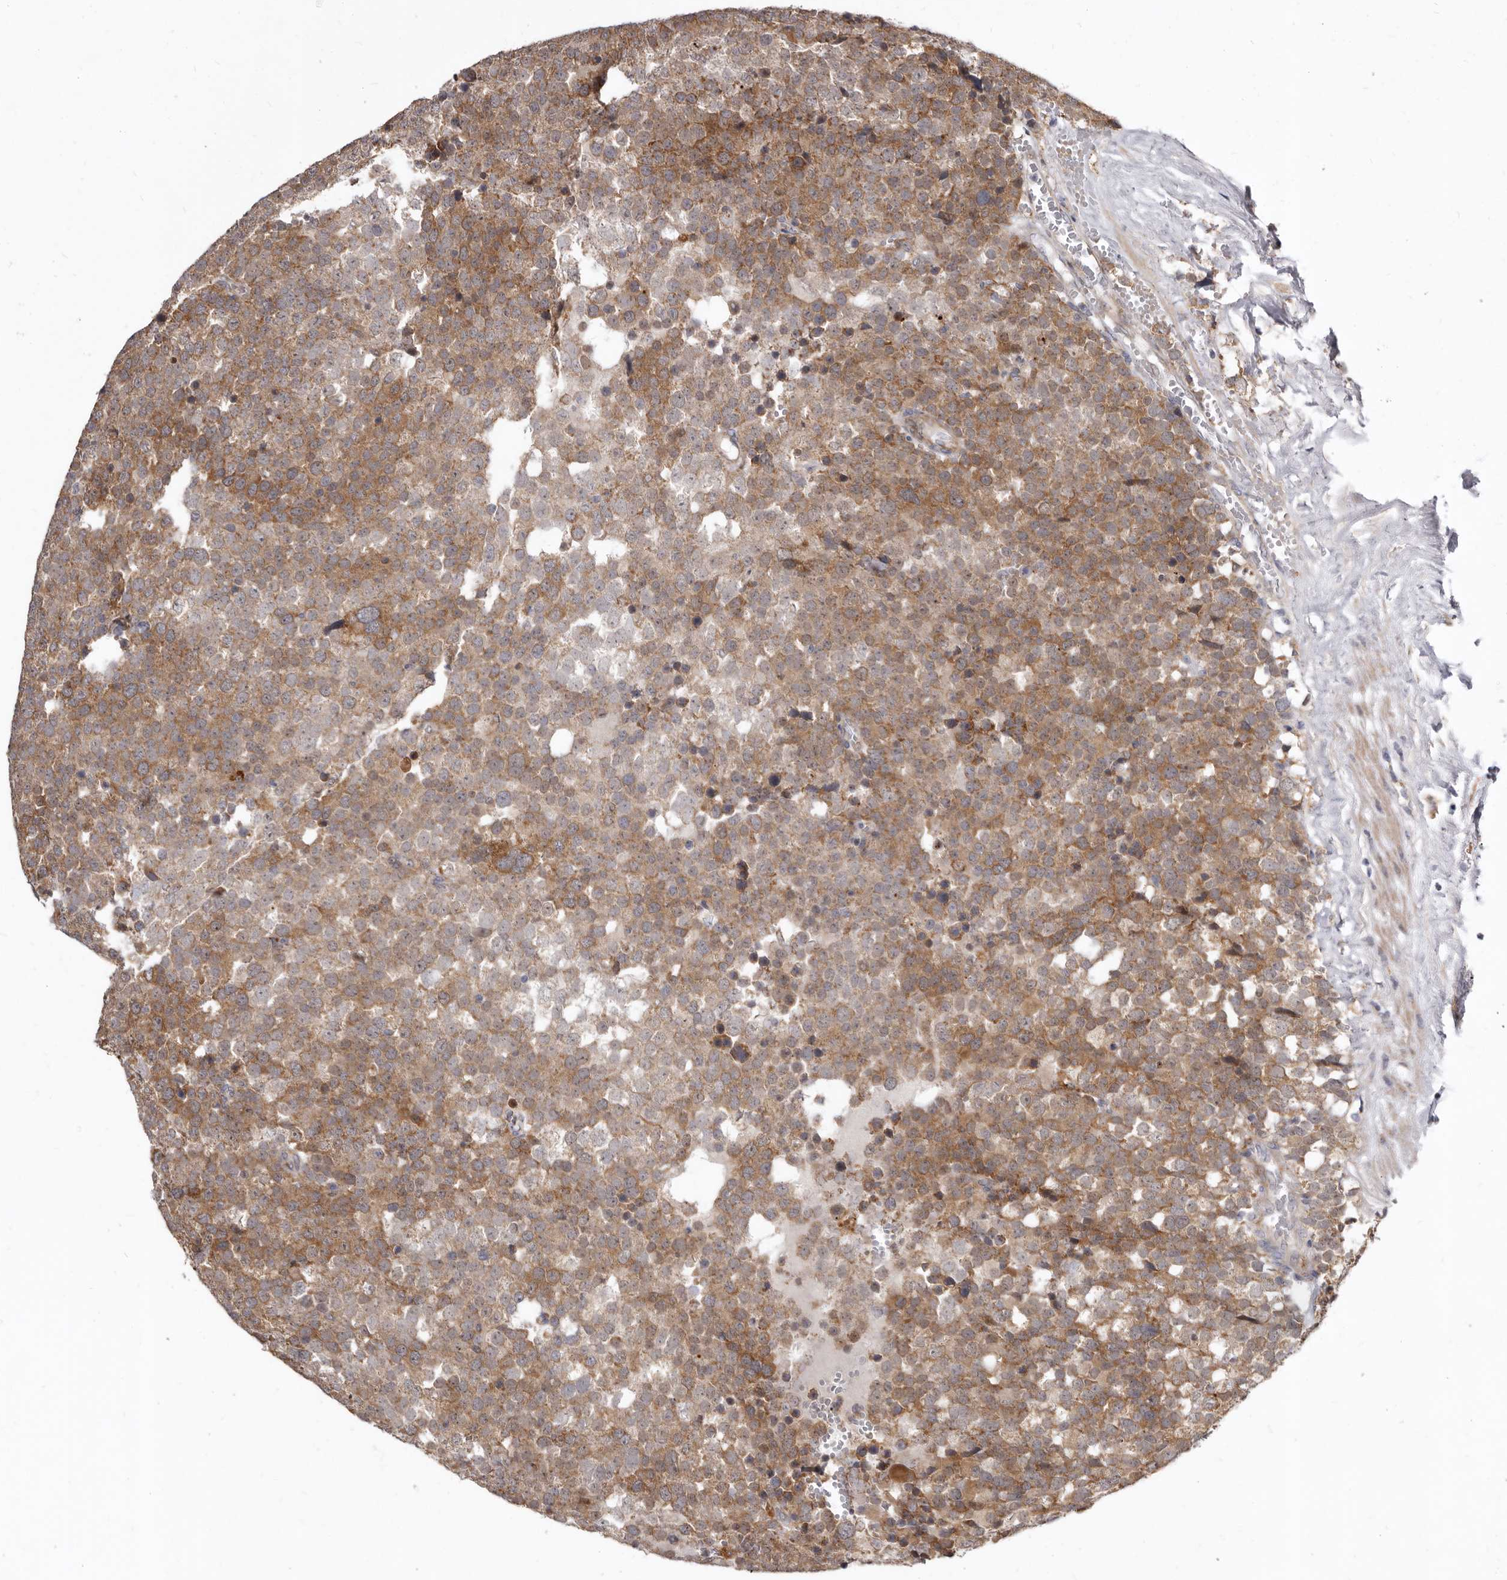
{"staining": {"intensity": "moderate", "quantity": ">75%", "location": "cytoplasmic/membranous"}, "tissue": "testis cancer", "cell_type": "Tumor cells", "image_type": "cancer", "snomed": [{"axis": "morphology", "description": "Seminoma, NOS"}, {"axis": "topography", "description": "Testis"}], "caption": "Immunohistochemistry (IHC) of testis cancer (seminoma) shows medium levels of moderate cytoplasmic/membranous positivity in approximately >75% of tumor cells.", "gene": "SMC4", "patient": {"sex": "male", "age": 71}}